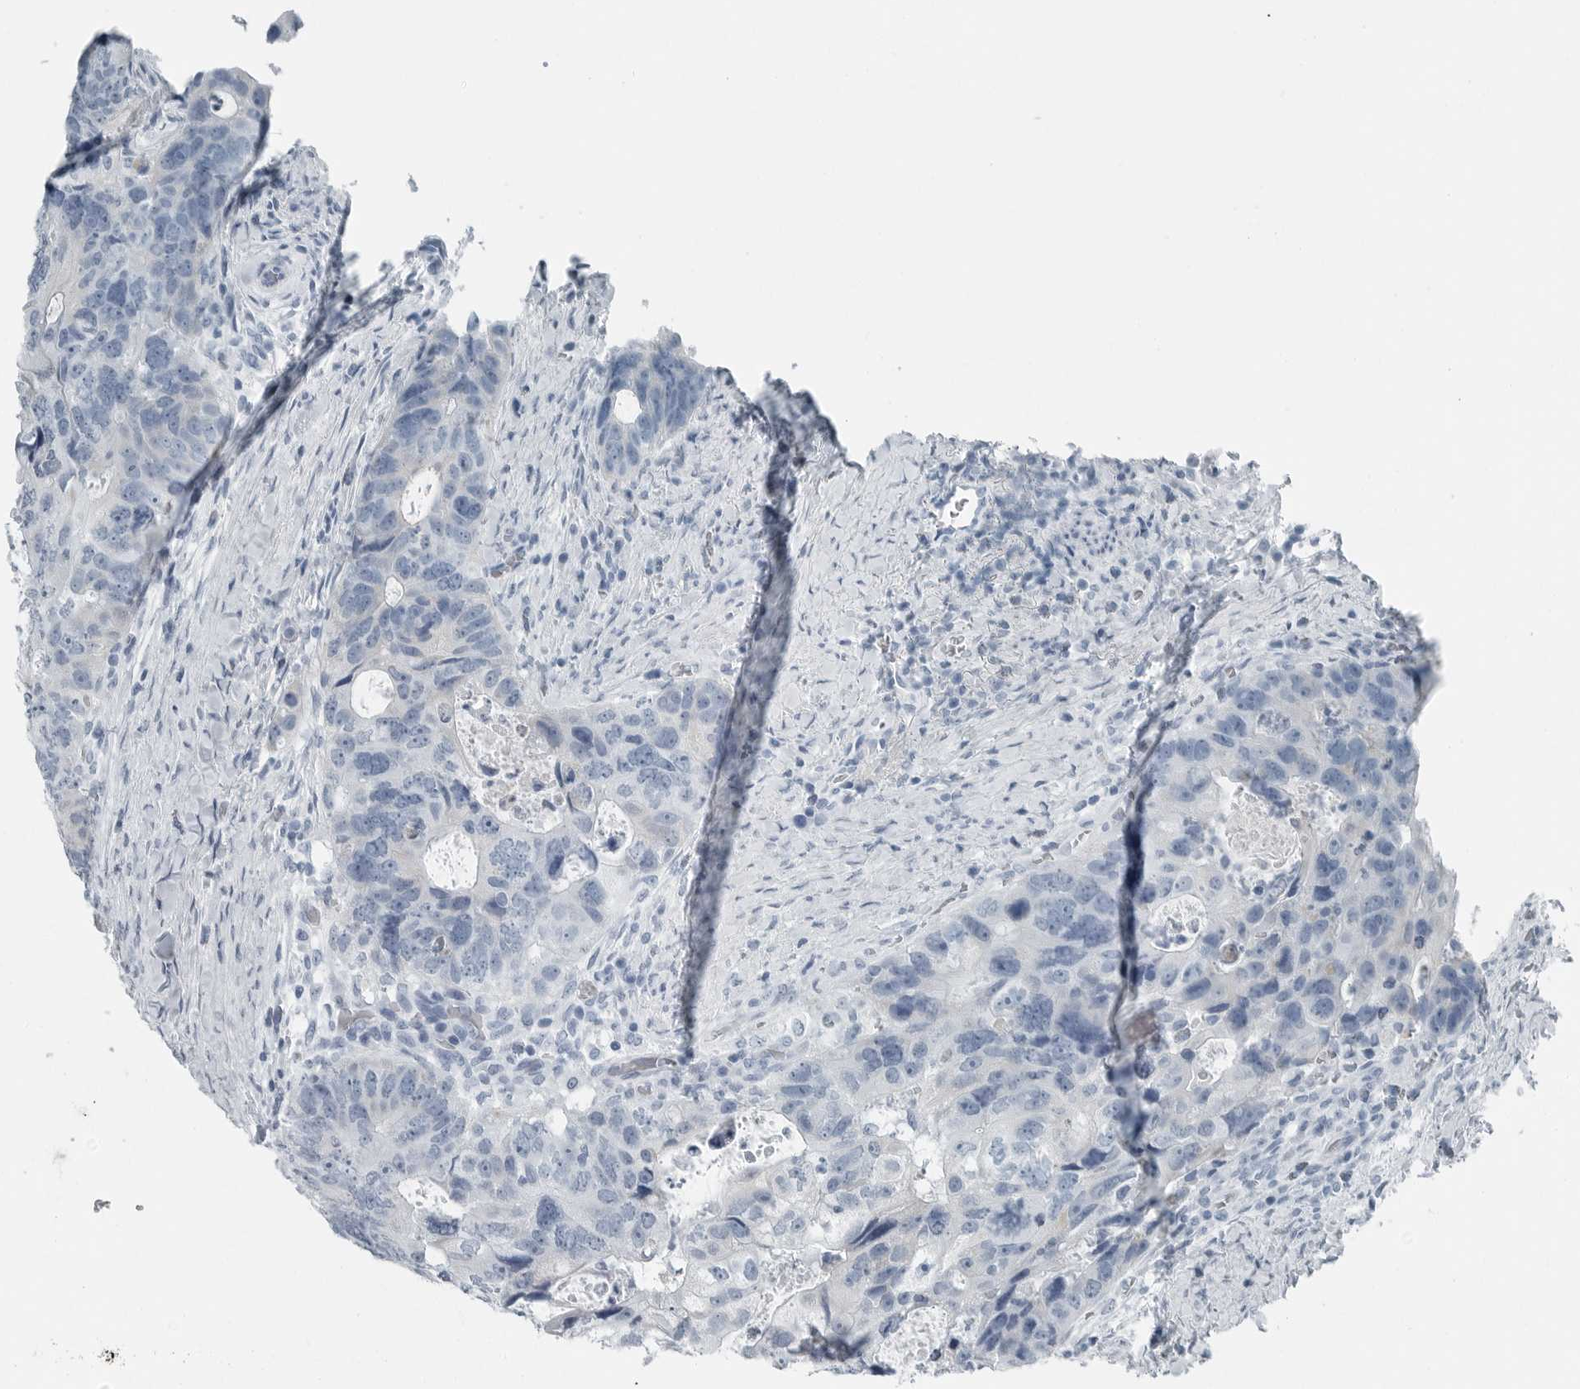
{"staining": {"intensity": "negative", "quantity": "none", "location": "none"}, "tissue": "colorectal cancer", "cell_type": "Tumor cells", "image_type": "cancer", "snomed": [{"axis": "morphology", "description": "Adenocarcinoma, NOS"}, {"axis": "topography", "description": "Rectum"}], "caption": "A high-resolution photomicrograph shows IHC staining of colorectal cancer (adenocarcinoma), which shows no significant staining in tumor cells. (Brightfield microscopy of DAB (3,3'-diaminobenzidine) immunohistochemistry at high magnification).", "gene": "ZPBP2", "patient": {"sex": "male", "age": 59}}